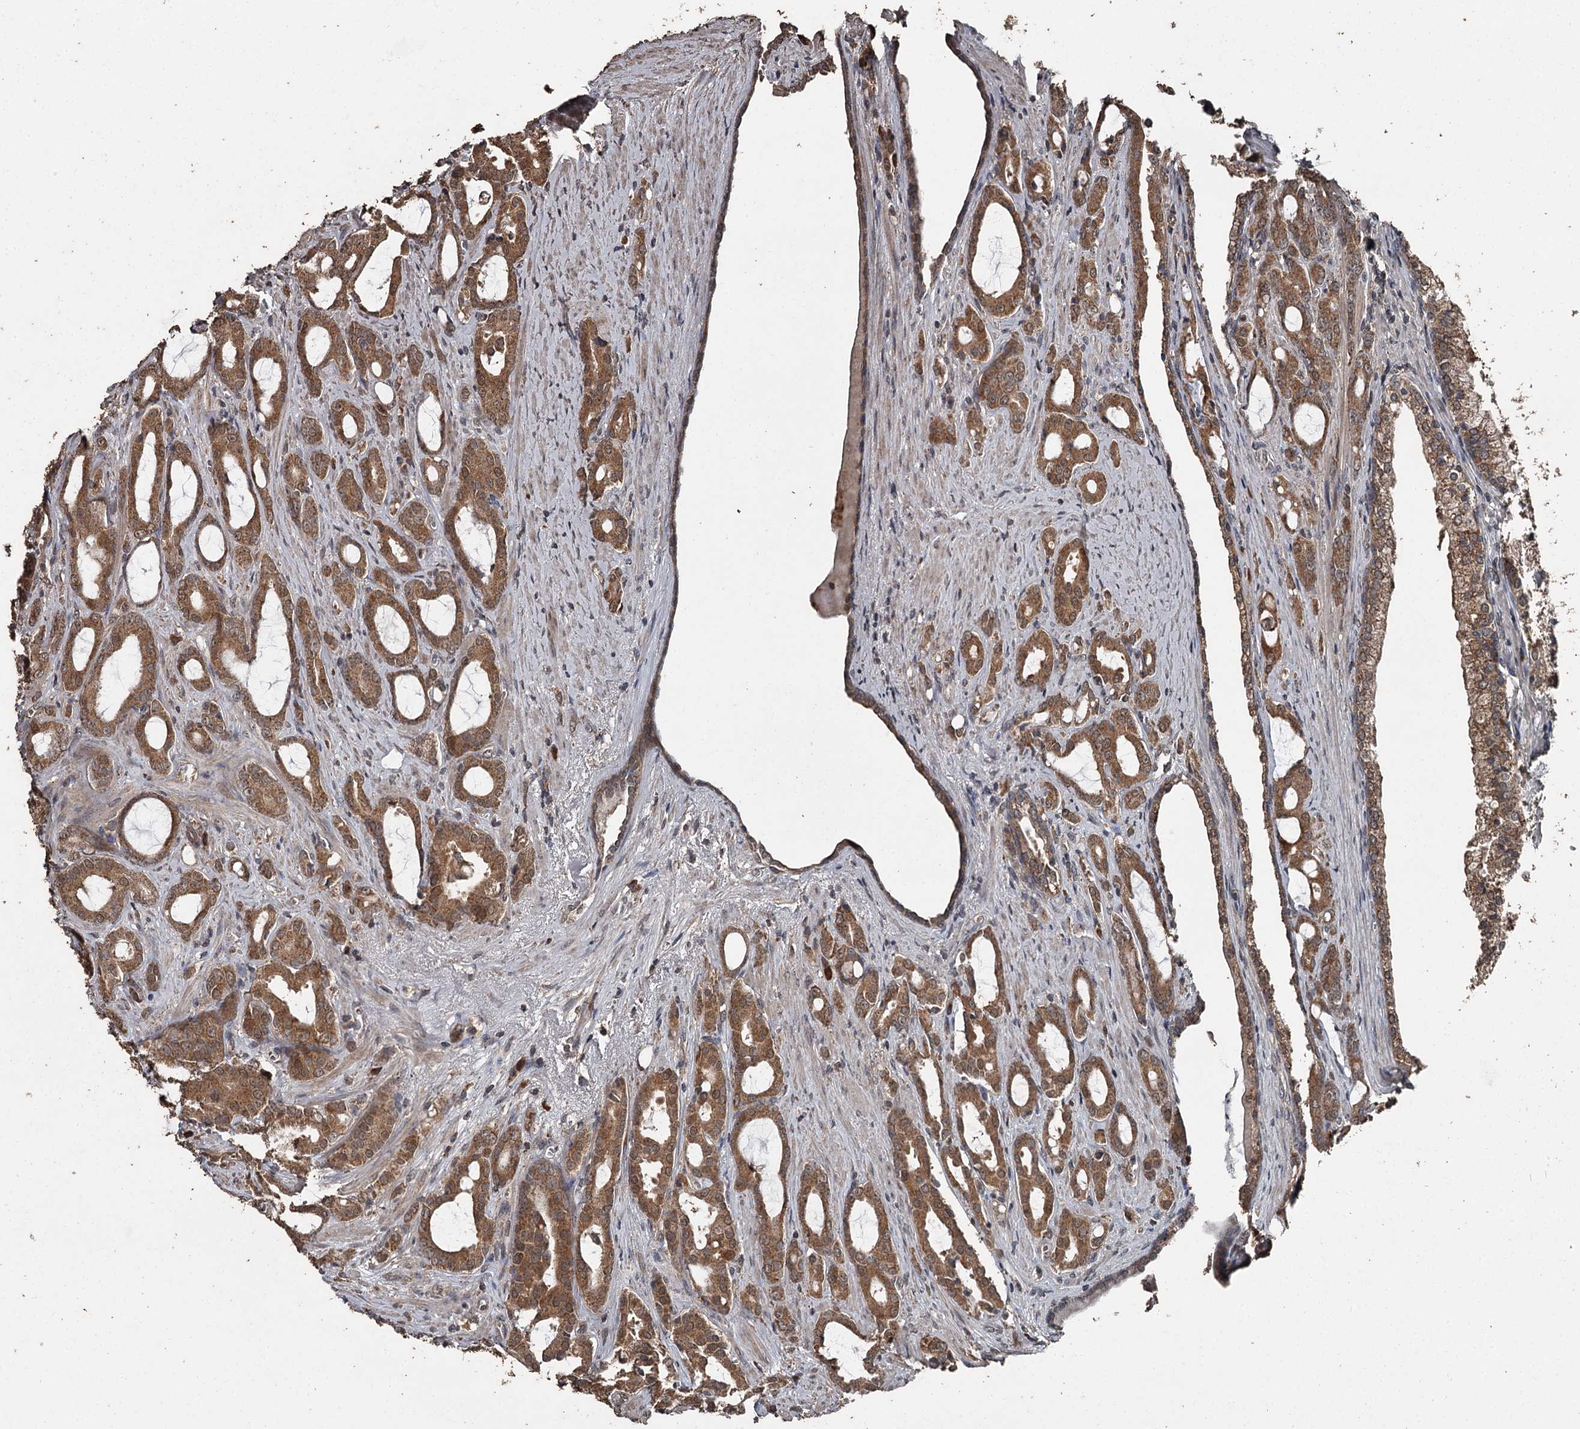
{"staining": {"intensity": "moderate", "quantity": ">75%", "location": "cytoplasmic/membranous"}, "tissue": "prostate cancer", "cell_type": "Tumor cells", "image_type": "cancer", "snomed": [{"axis": "morphology", "description": "Adenocarcinoma, High grade"}, {"axis": "topography", "description": "Prostate"}], "caption": "Human prostate cancer stained with a brown dye demonstrates moderate cytoplasmic/membranous positive staining in about >75% of tumor cells.", "gene": "WIPI1", "patient": {"sex": "male", "age": 72}}